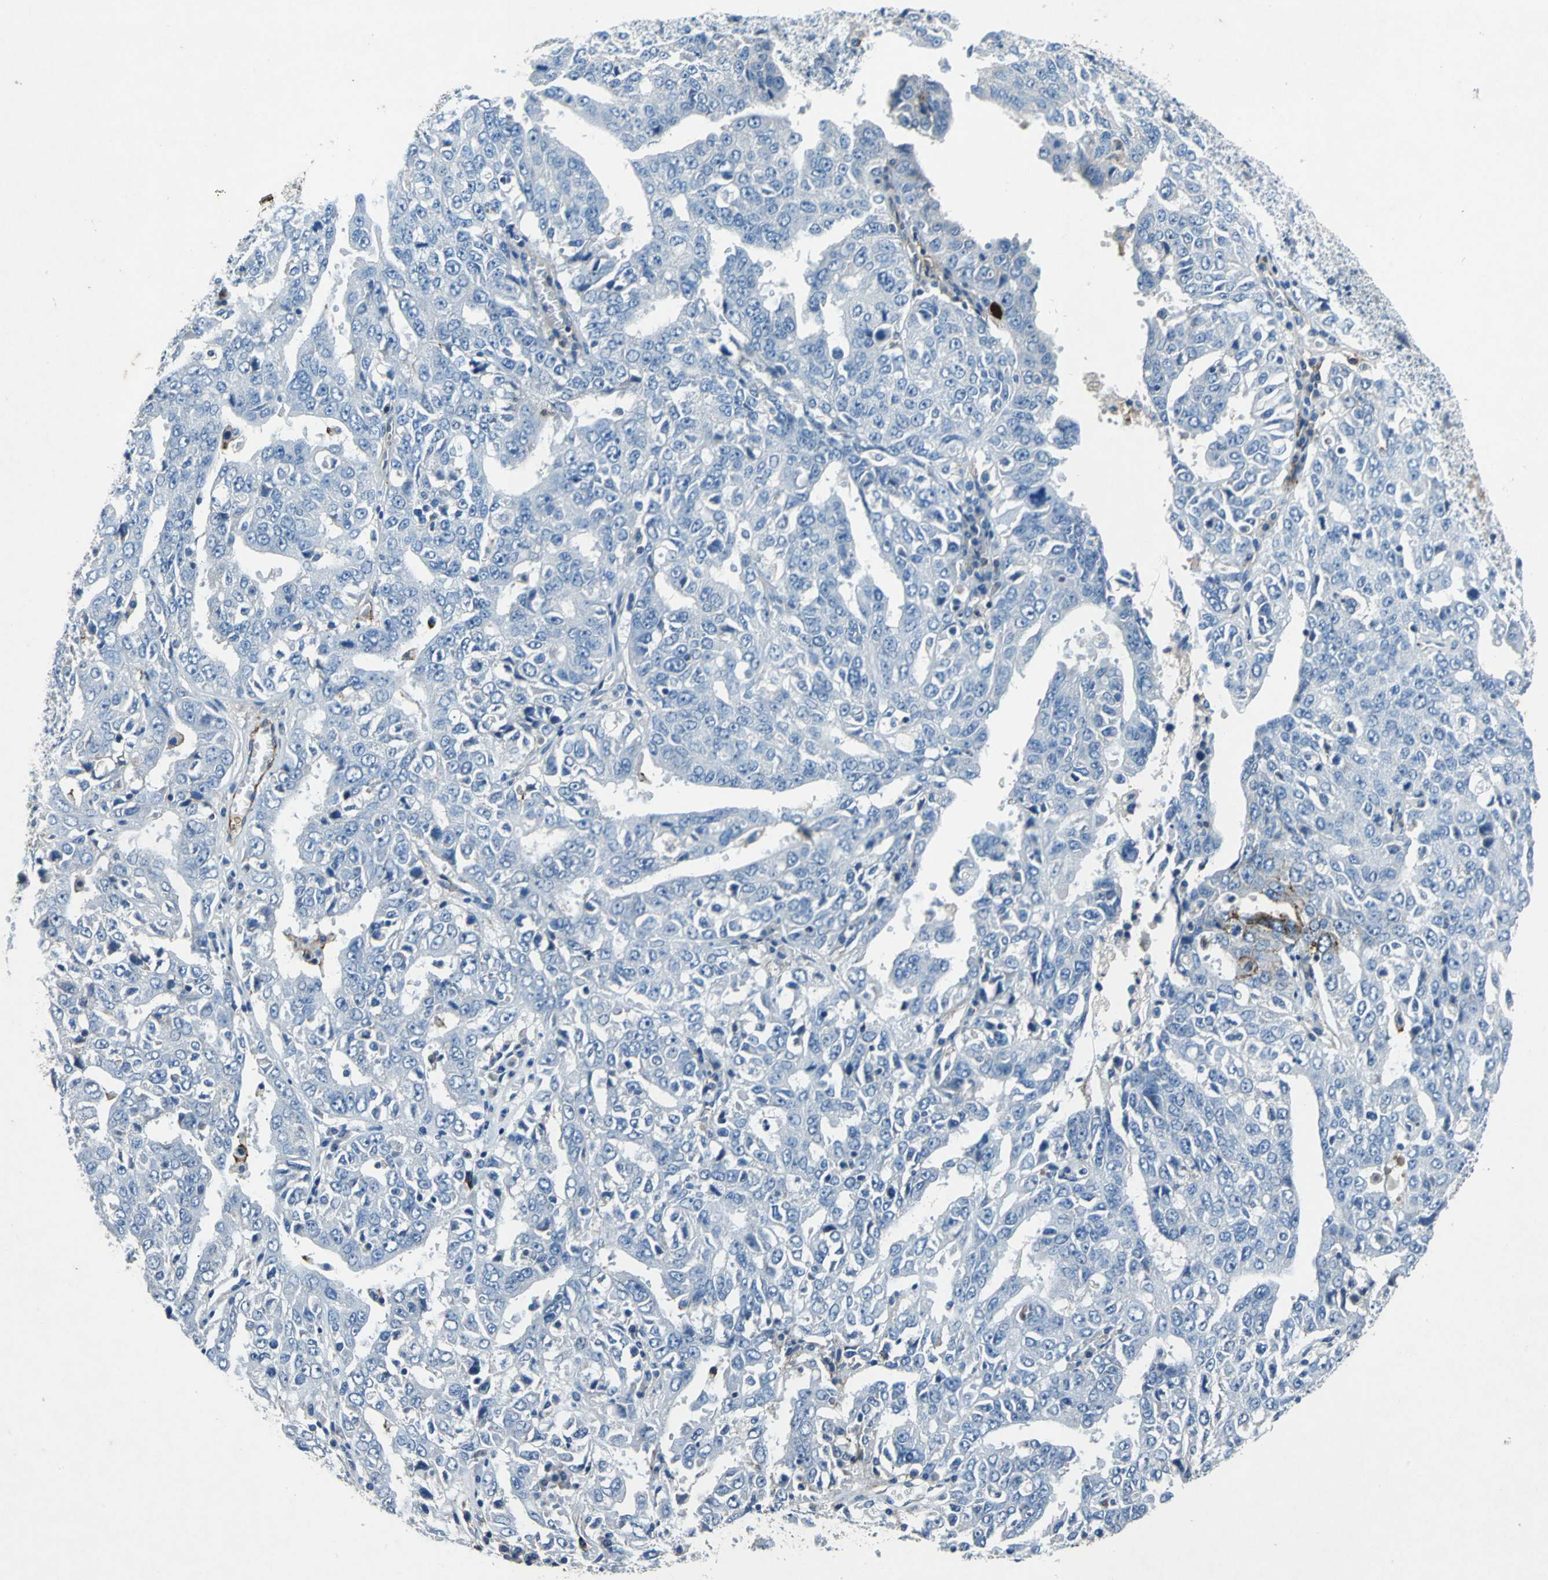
{"staining": {"intensity": "strong", "quantity": "25%-75%", "location": "cytoplasmic/membranous"}, "tissue": "ovarian cancer", "cell_type": "Tumor cells", "image_type": "cancer", "snomed": [{"axis": "morphology", "description": "Carcinoma, endometroid"}, {"axis": "topography", "description": "Ovary"}], "caption": "Brown immunohistochemical staining in ovarian endometroid carcinoma exhibits strong cytoplasmic/membranous staining in approximately 25%-75% of tumor cells. (Stains: DAB (3,3'-diaminobenzidine) in brown, nuclei in blue, Microscopy: brightfield microscopy at high magnification).", "gene": "RPS13", "patient": {"sex": "female", "age": 62}}